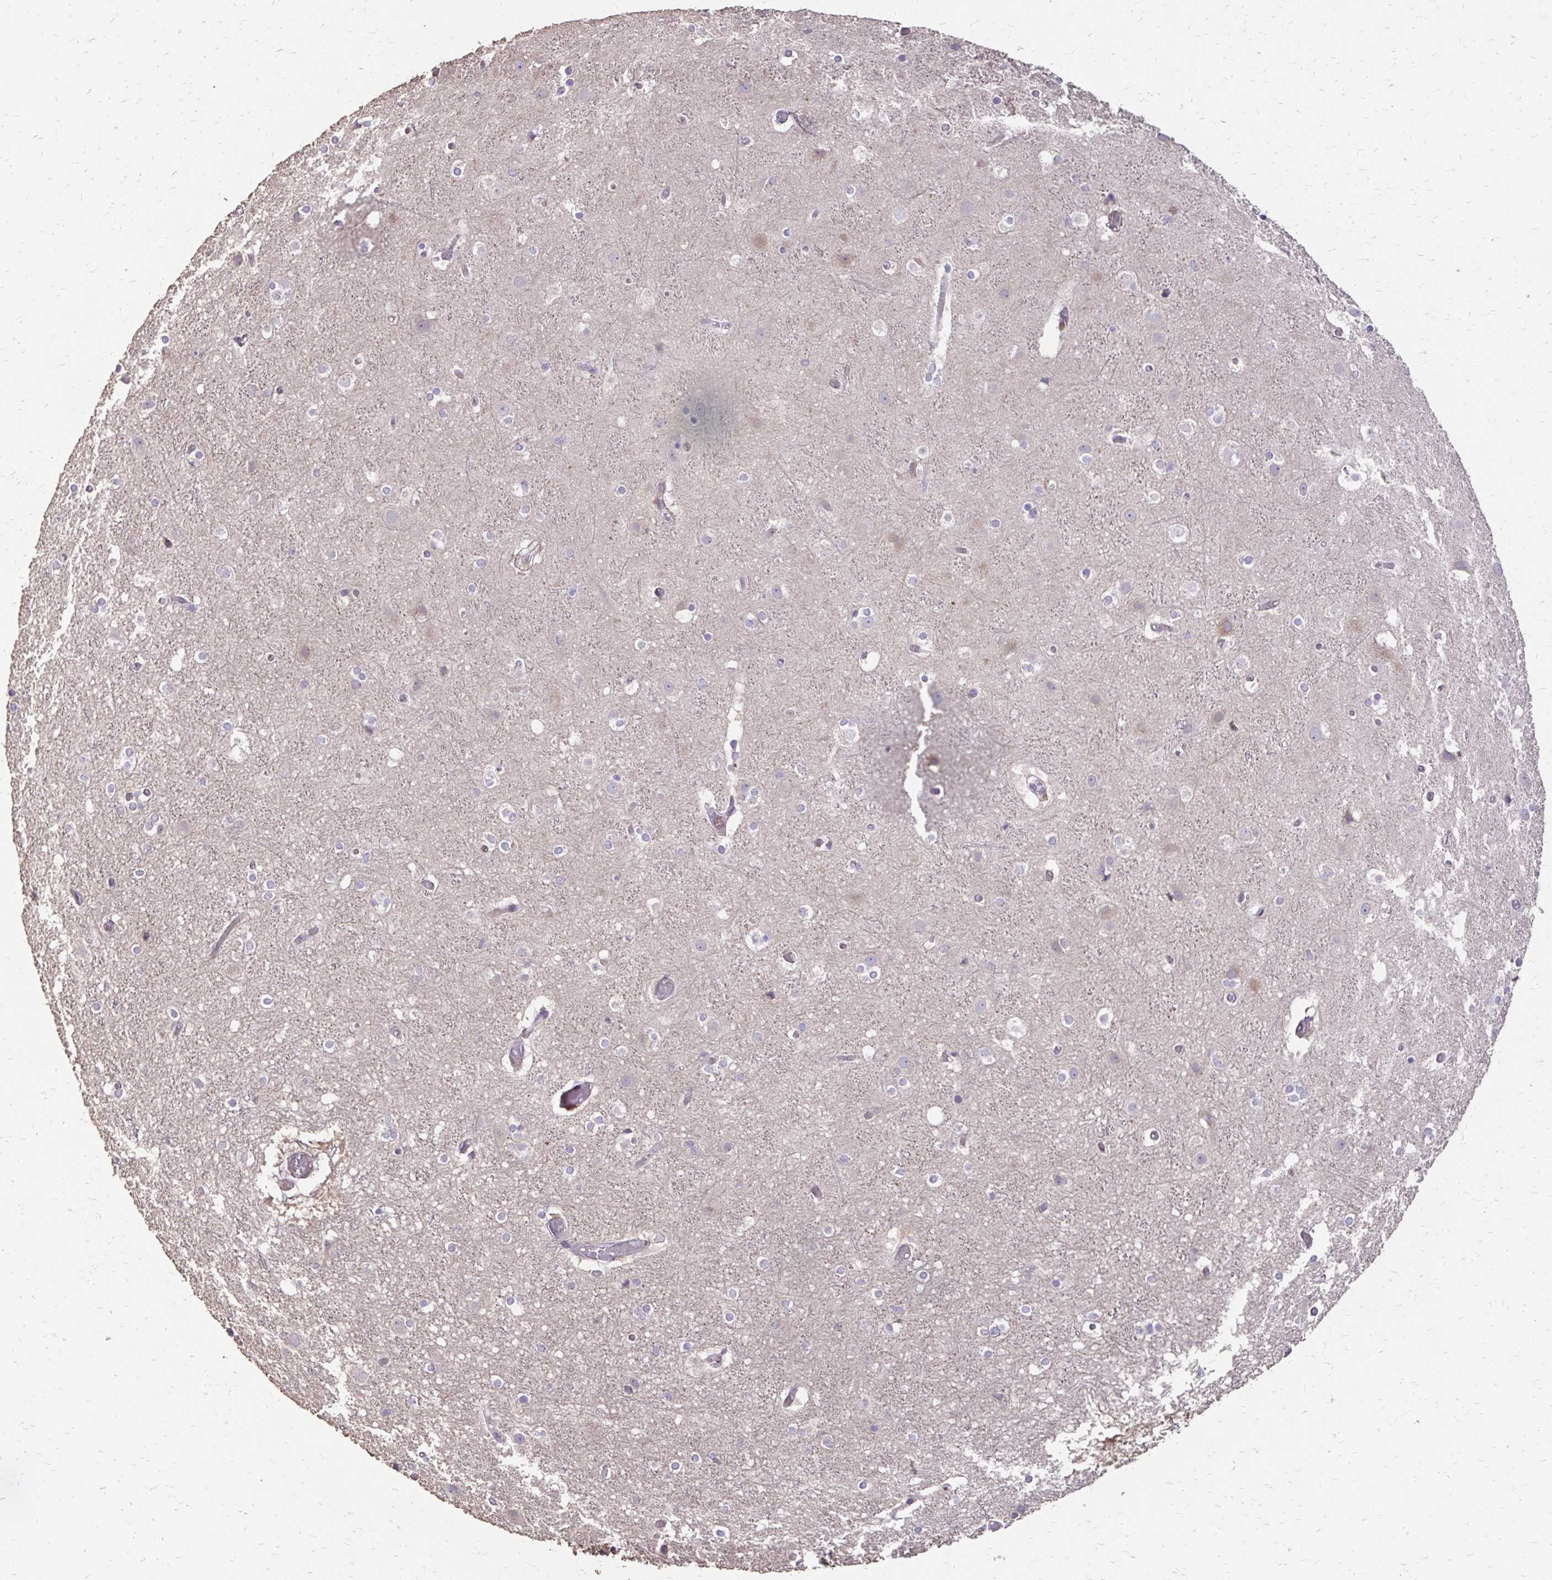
{"staining": {"intensity": "negative", "quantity": "none", "location": "none"}, "tissue": "cerebral cortex", "cell_type": "Endothelial cells", "image_type": "normal", "snomed": [{"axis": "morphology", "description": "Normal tissue, NOS"}, {"axis": "topography", "description": "Cerebral cortex"}], "caption": "IHC histopathology image of normal cerebral cortex: human cerebral cortex stained with DAB reveals no significant protein staining in endothelial cells.", "gene": "MYORG", "patient": {"sex": "female", "age": 52}}